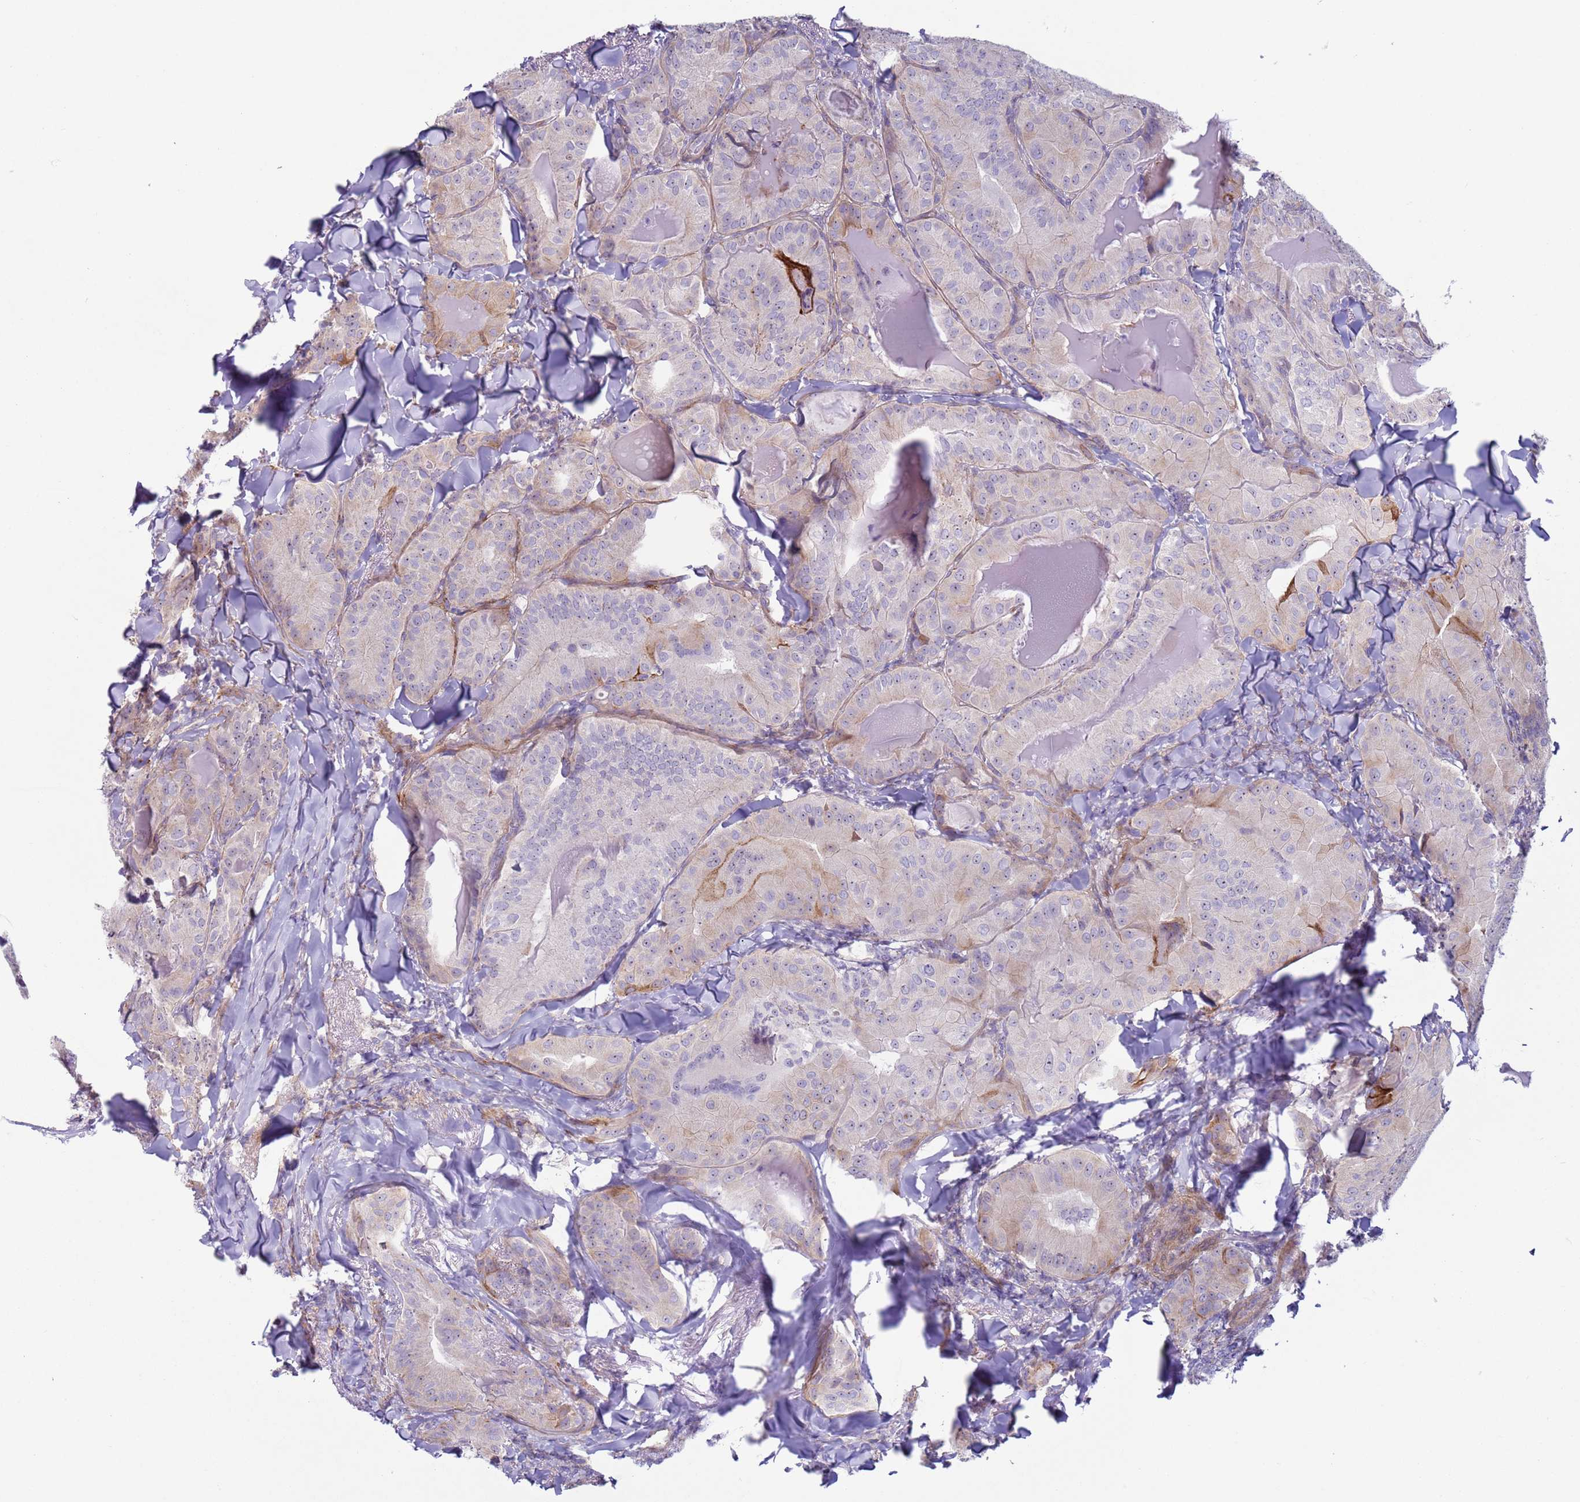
{"staining": {"intensity": "negative", "quantity": "none", "location": "none"}, "tissue": "thyroid cancer", "cell_type": "Tumor cells", "image_type": "cancer", "snomed": [{"axis": "morphology", "description": "Papillary adenocarcinoma, NOS"}, {"axis": "topography", "description": "Thyroid gland"}], "caption": "This is a micrograph of IHC staining of thyroid cancer, which shows no staining in tumor cells.", "gene": "HEATR1", "patient": {"sex": "female", "age": 68}}